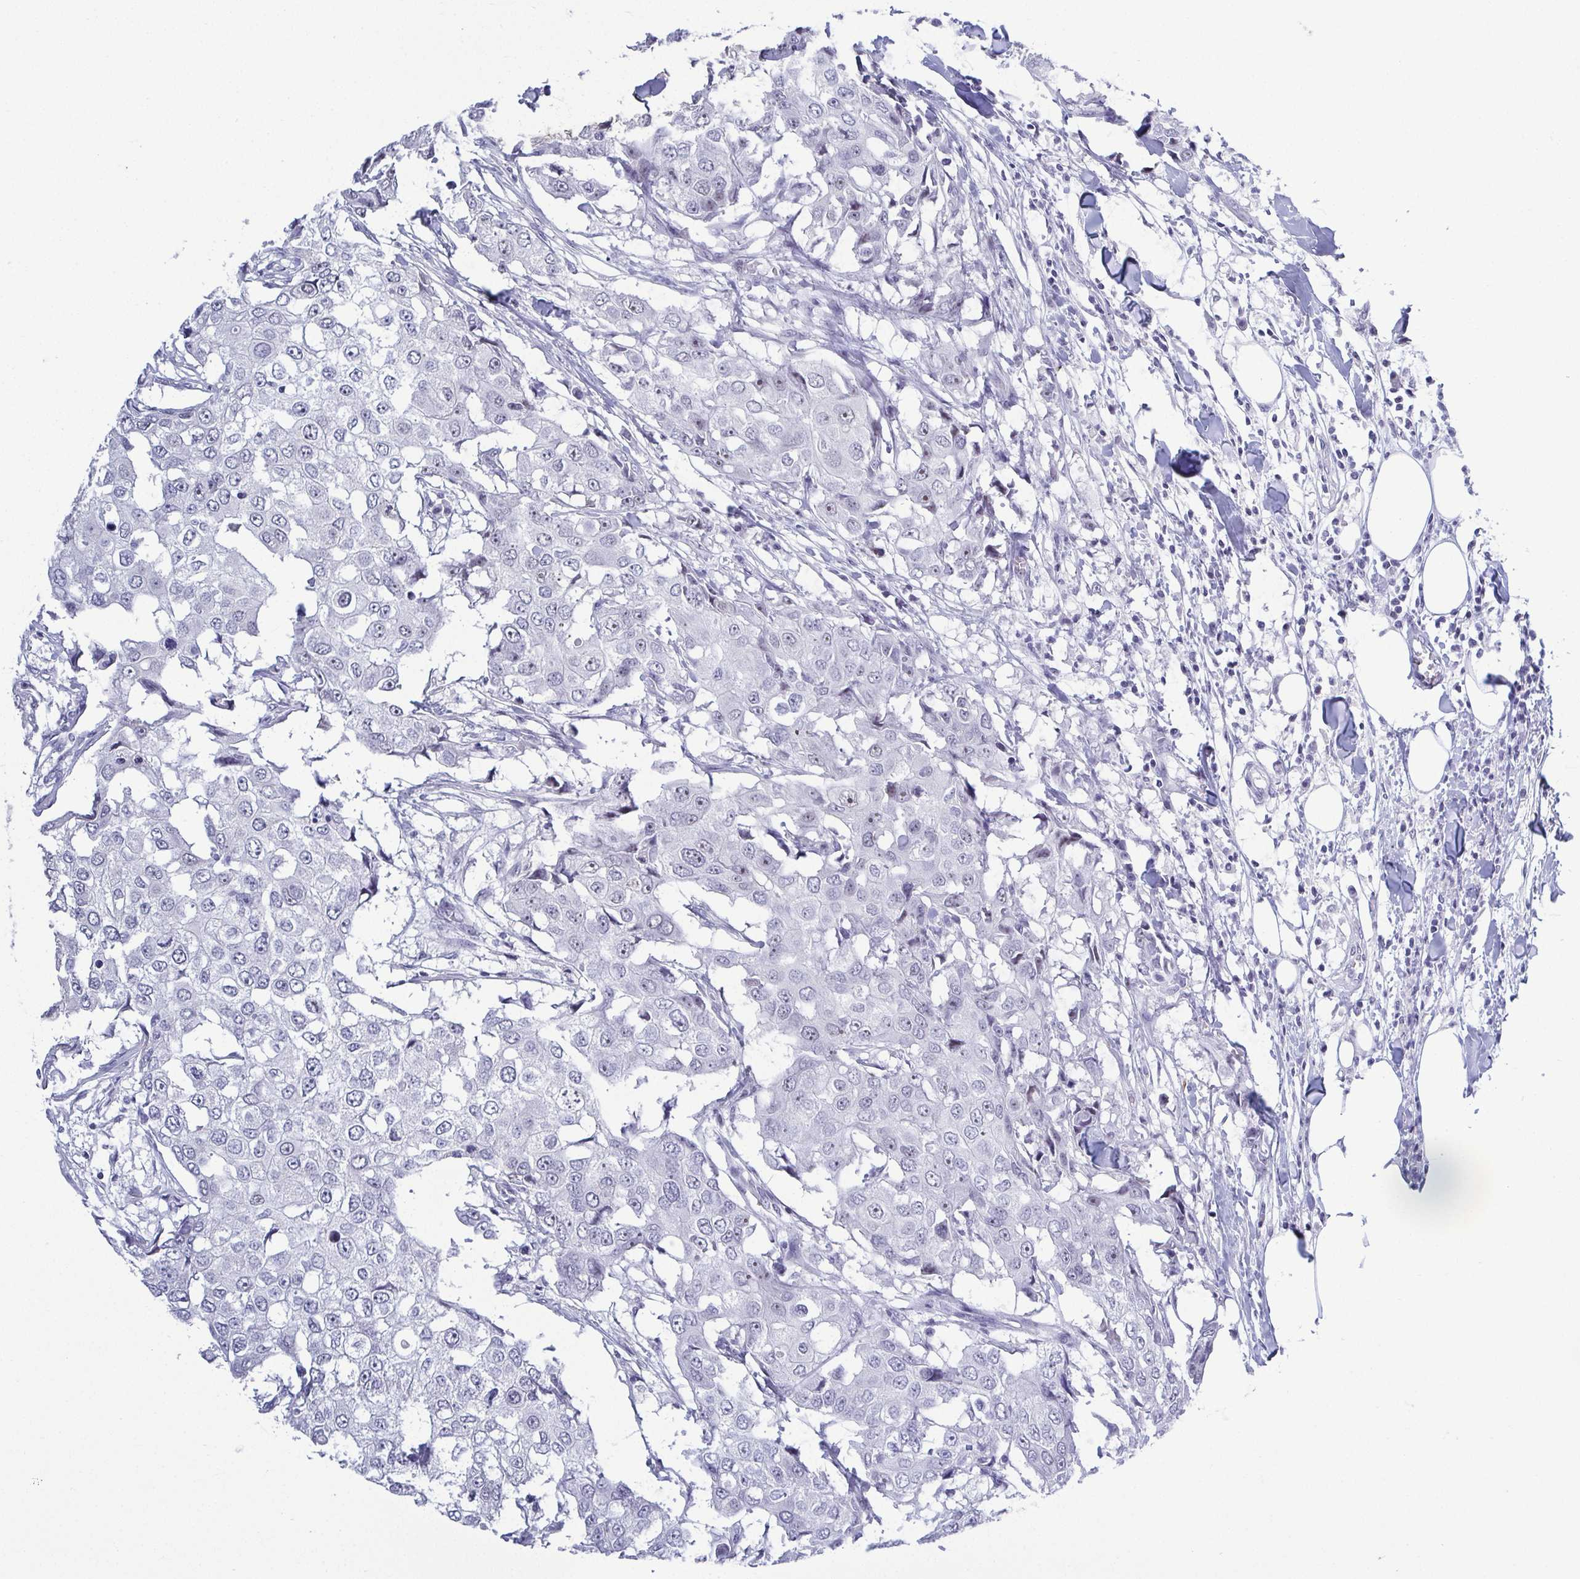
{"staining": {"intensity": "negative", "quantity": "none", "location": "none"}, "tissue": "breast cancer", "cell_type": "Tumor cells", "image_type": "cancer", "snomed": [{"axis": "morphology", "description": "Duct carcinoma"}, {"axis": "topography", "description": "Breast"}], "caption": "High power microscopy micrograph of an immunohistochemistry photomicrograph of breast invasive ductal carcinoma, revealing no significant expression in tumor cells.", "gene": "BZW1", "patient": {"sex": "female", "age": 27}}